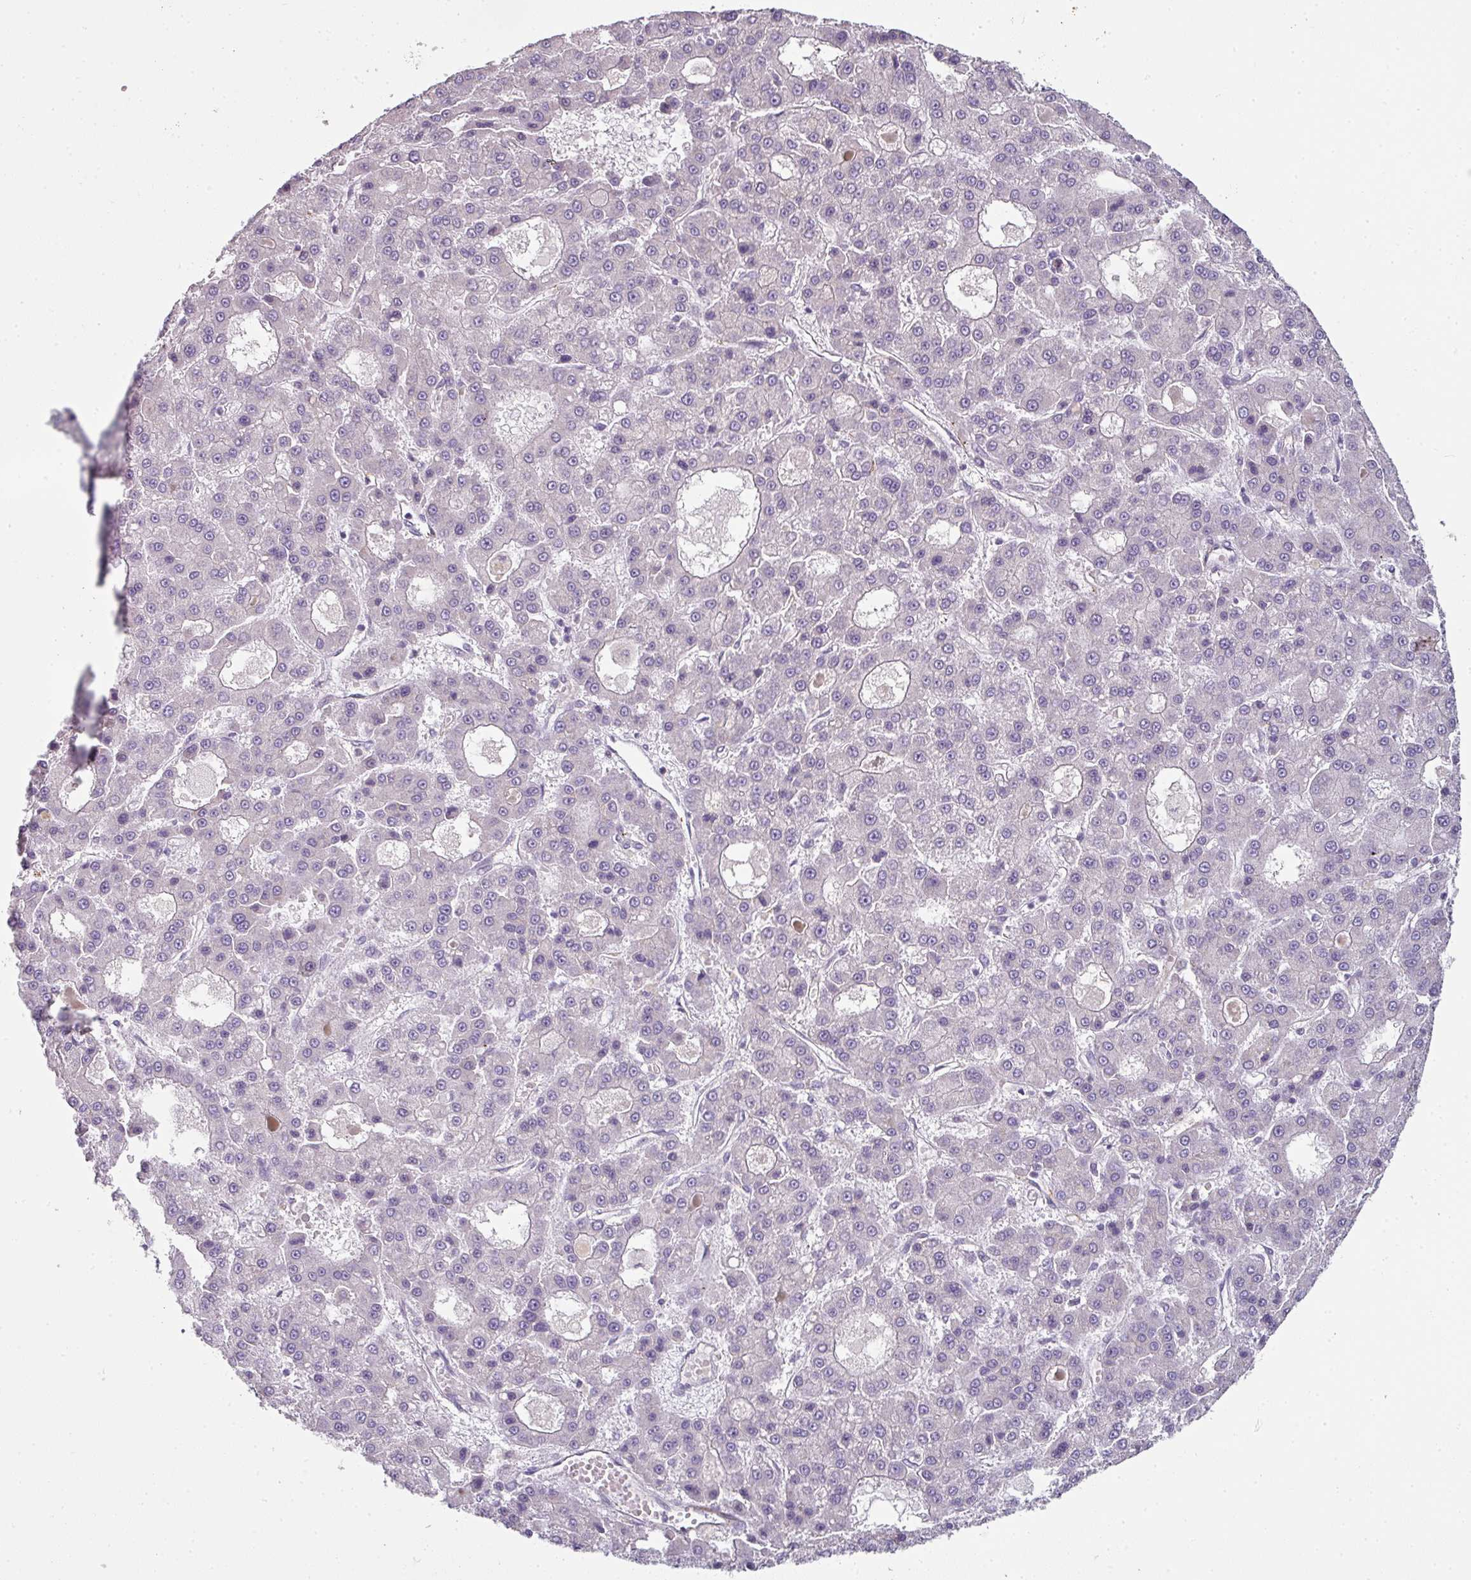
{"staining": {"intensity": "negative", "quantity": "none", "location": "none"}, "tissue": "liver cancer", "cell_type": "Tumor cells", "image_type": "cancer", "snomed": [{"axis": "morphology", "description": "Carcinoma, Hepatocellular, NOS"}, {"axis": "topography", "description": "Liver"}], "caption": "Immunohistochemical staining of human liver hepatocellular carcinoma exhibits no significant expression in tumor cells. Brightfield microscopy of immunohistochemistry stained with DAB (brown) and hematoxylin (blue), captured at high magnification.", "gene": "FHAD1", "patient": {"sex": "male", "age": 70}}